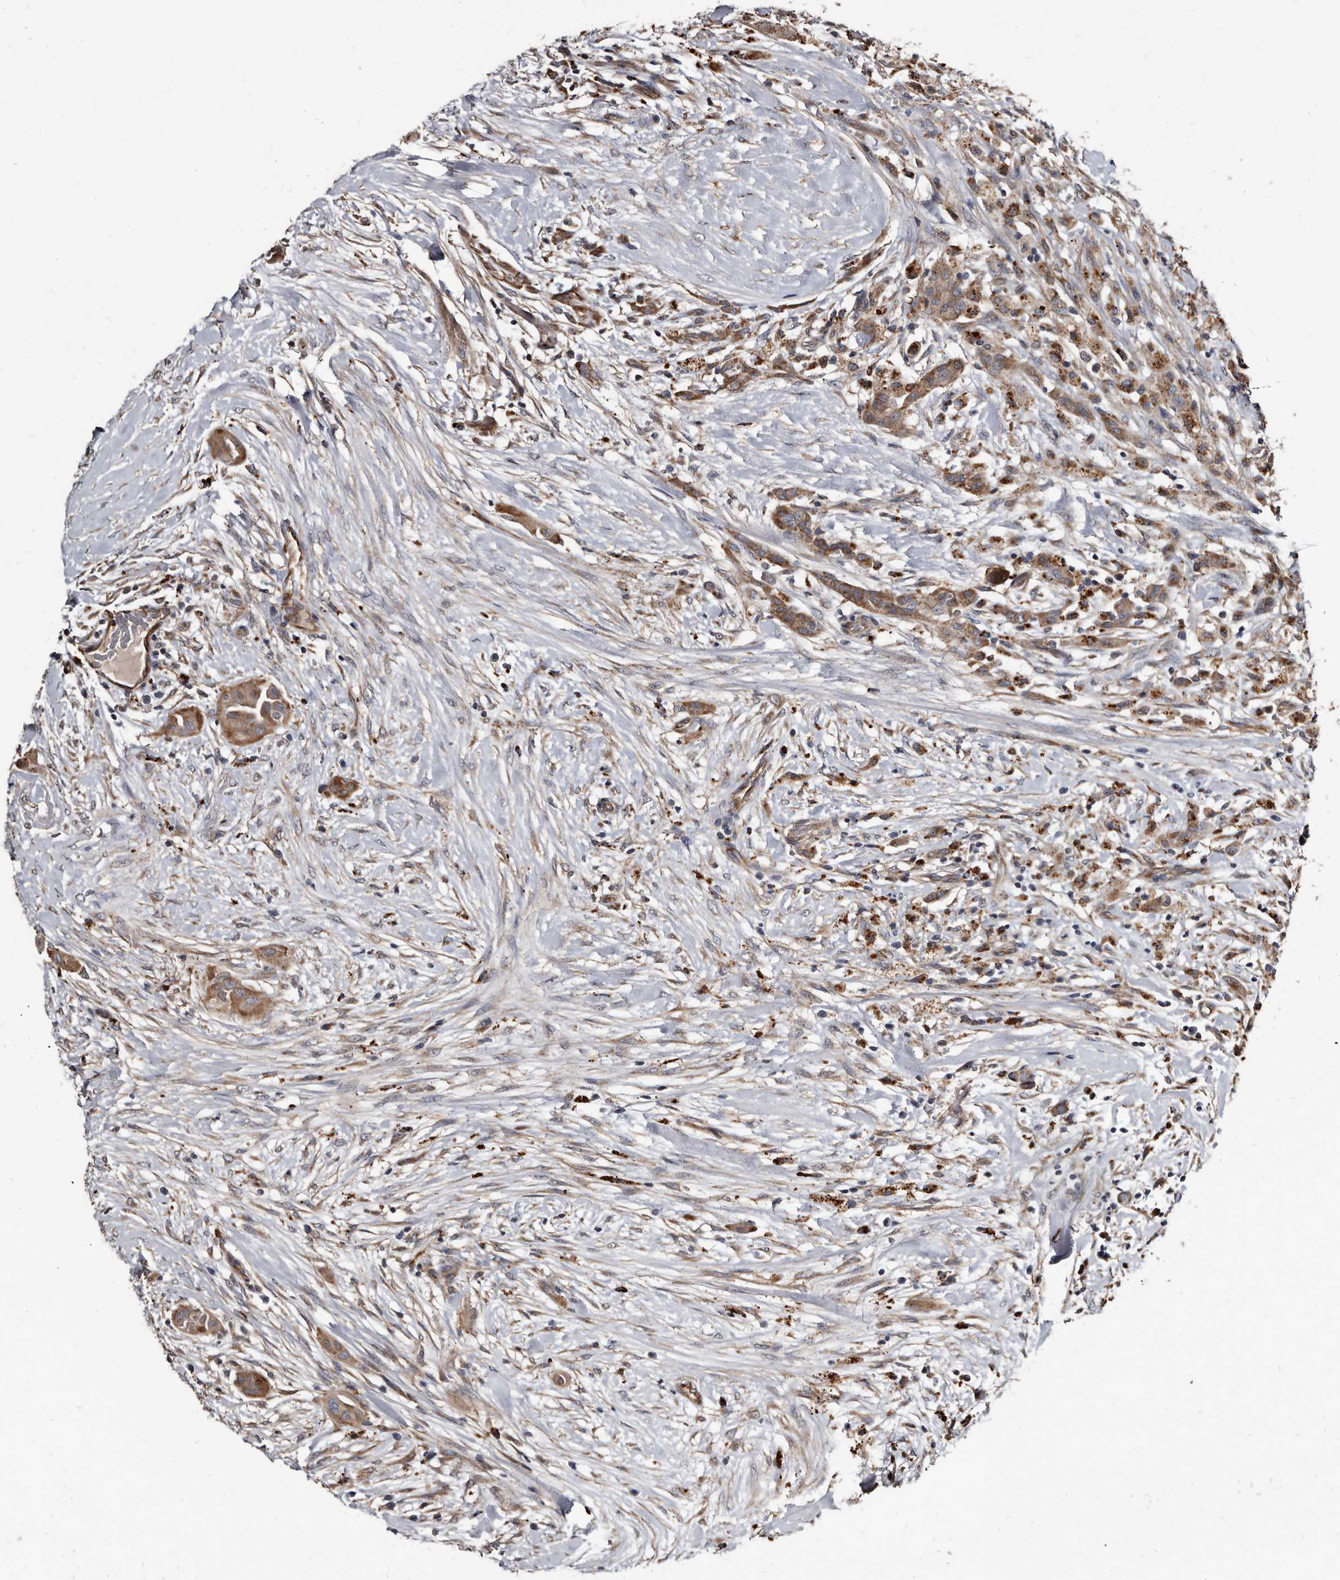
{"staining": {"intensity": "moderate", "quantity": ">75%", "location": "cytoplasmic/membranous"}, "tissue": "thyroid cancer", "cell_type": "Tumor cells", "image_type": "cancer", "snomed": [{"axis": "morphology", "description": "Papillary adenocarcinoma, NOS"}, {"axis": "topography", "description": "Thyroid gland"}], "caption": "Tumor cells display medium levels of moderate cytoplasmic/membranous positivity in about >75% of cells in thyroid papillary adenocarcinoma.", "gene": "CTSA", "patient": {"sex": "female", "age": 59}}